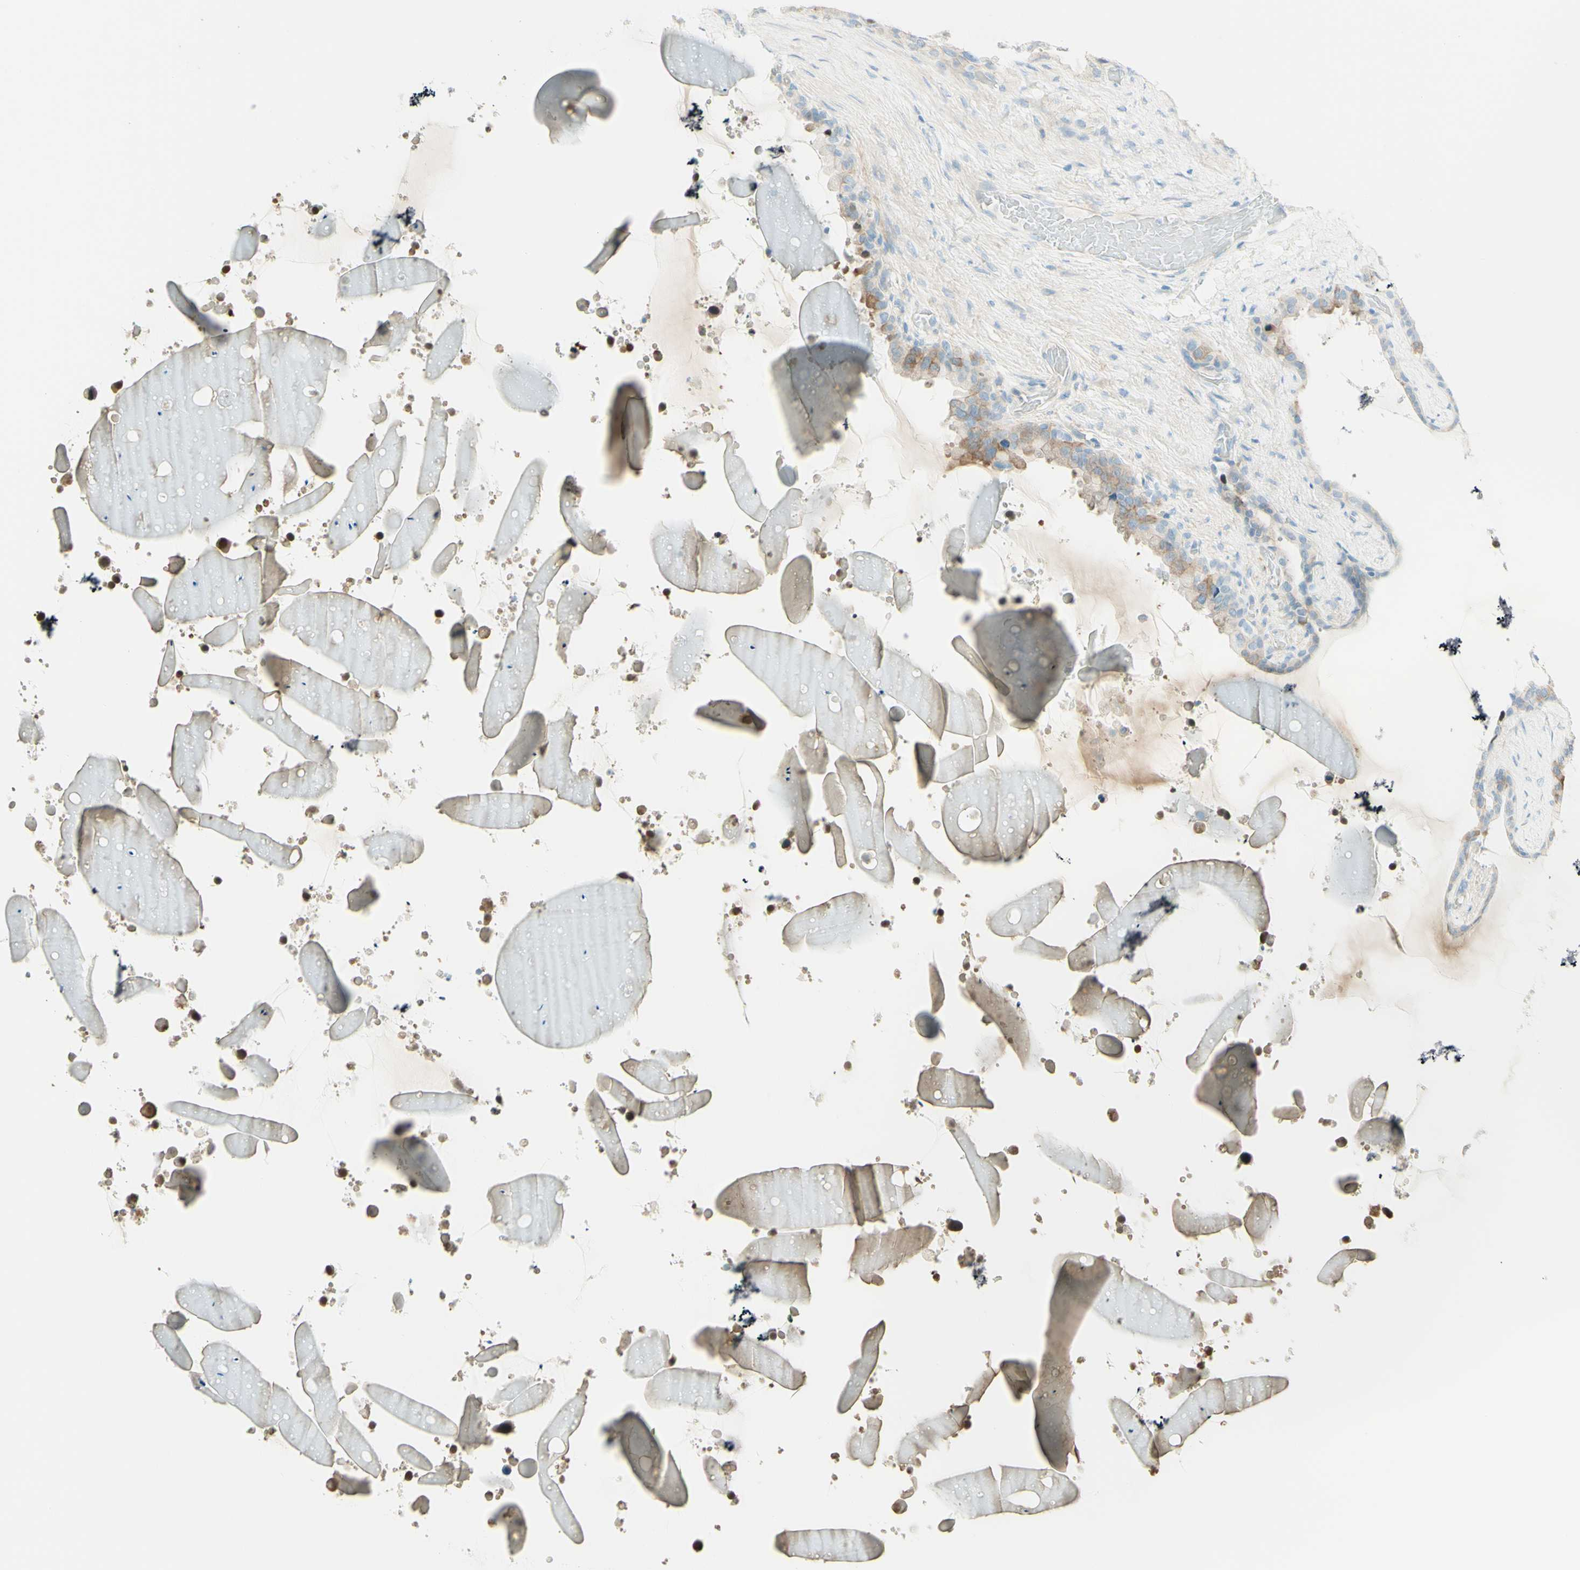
{"staining": {"intensity": "weak", "quantity": "25%-75%", "location": "cytoplasmic/membranous"}, "tissue": "seminal vesicle", "cell_type": "Glandular cells", "image_type": "normal", "snomed": [{"axis": "morphology", "description": "Normal tissue, NOS"}, {"axis": "topography", "description": "Seminal veicle"}], "caption": "Immunohistochemical staining of benign seminal vesicle displays low levels of weak cytoplasmic/membranous staining in approximately 25%-75% of glandular cells. The protein is stained brown, and the nuclei are stained in blue (DAB (3,3'-diaminobenzidine) IHC with brightfield microscopy, high magnification).", "gene": "TMEM132D", "patient": {"sex": "male", "age": 46}}